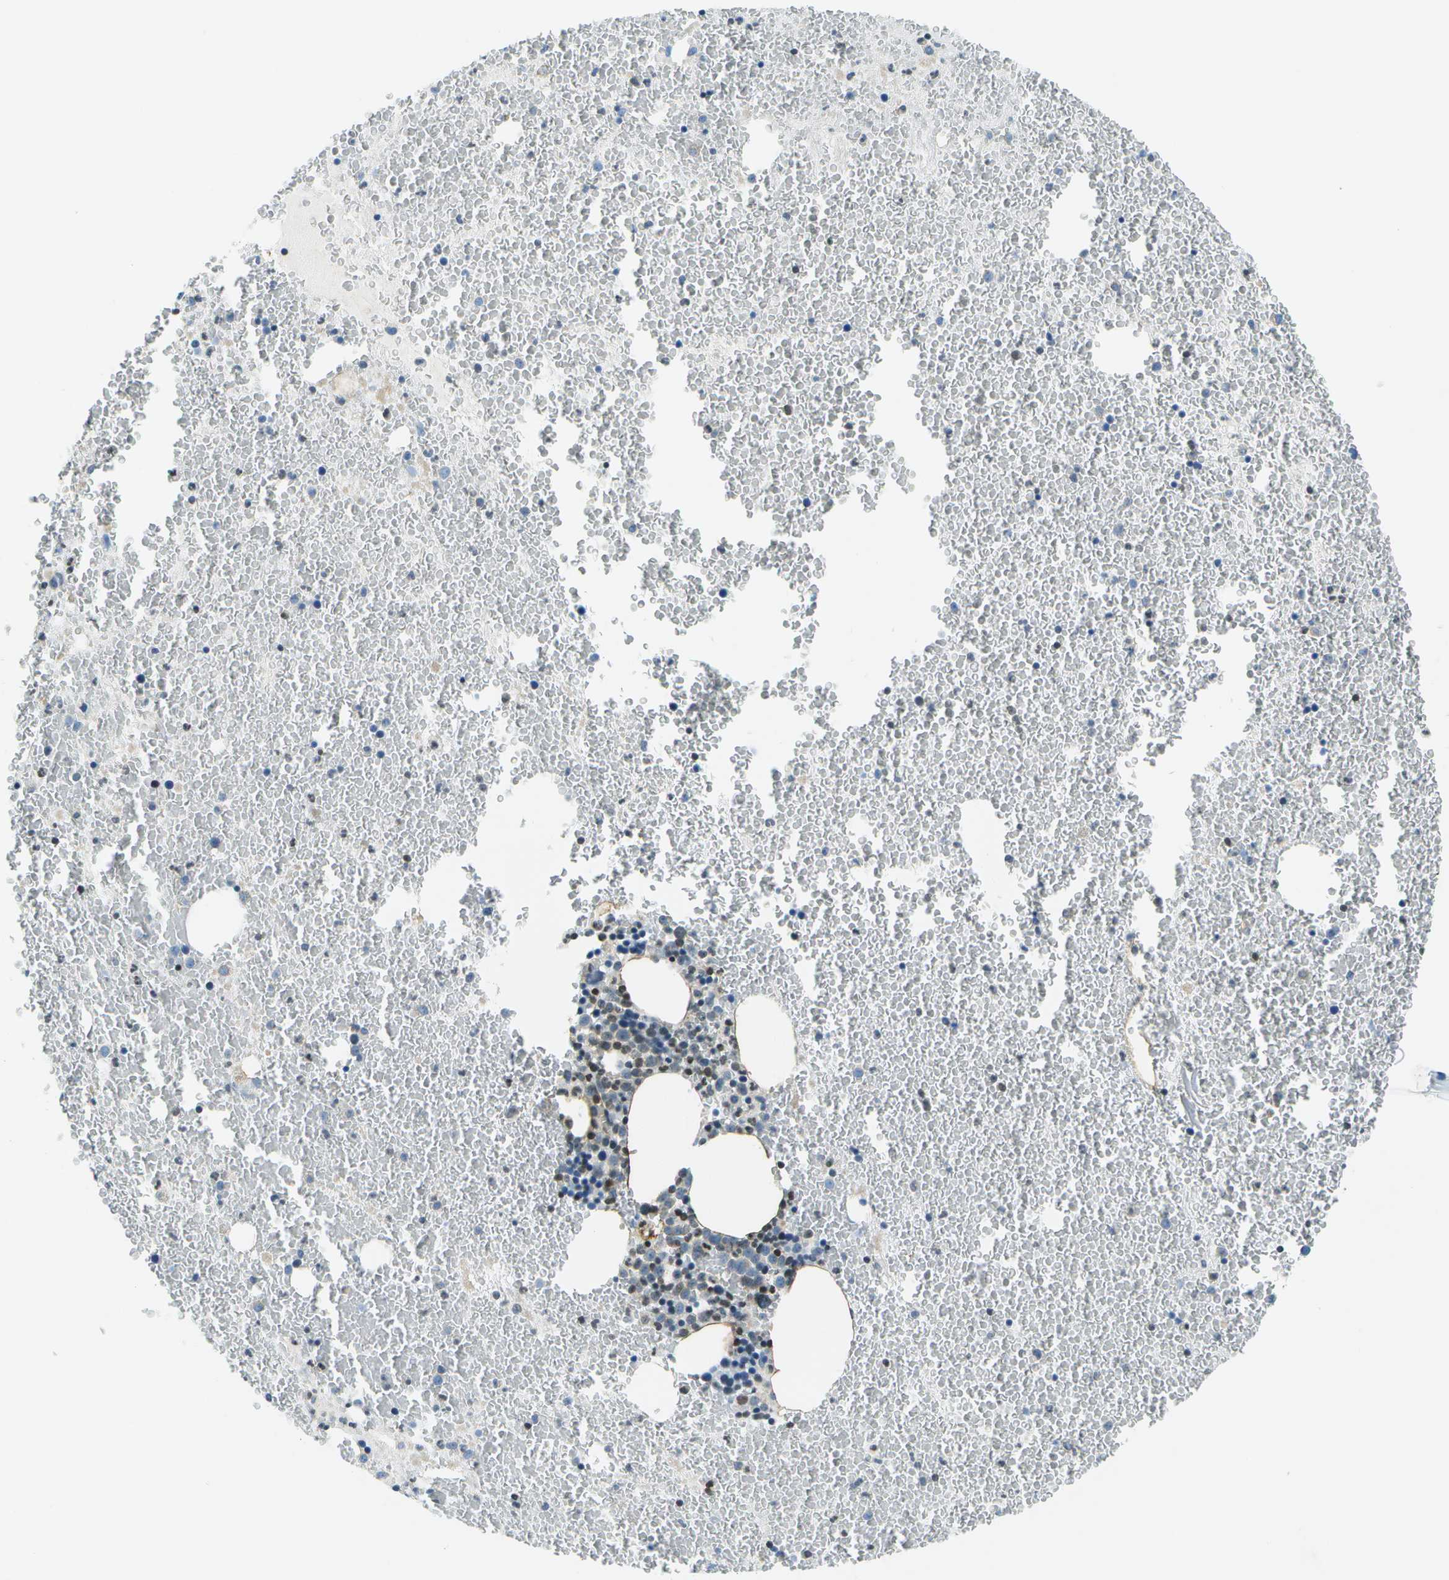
{"staining": {"intensity": "weak", "quantity": "25%-75%", "location": "cytoplasmic/membranous"}, "tissue": "bone marrow", "cell_type": "Hematopoietic cells", "image_type": "normal", "snomed": [{"axis": "morphology", "description": "Normal tissue, NOS"}, {"axis": "morphology", "description": "Inflammation, NOS"}, {"axis": "topography", "description": "Bone marrow"}], "caption": "DAB immunohistochemical staining of unremarkable bone marrow demonstrates weak cytoplasmic/membranous protein staining in approximately 25%-75% of hematopoietic cells. The staining was performed using DAB to visualize the protein expression in brown, while the nuclei were stained in blue with hematoxylin (Magnification: 20x).", "gene": "ESYT1", "patient": {"sex": "male", "age": 47}}